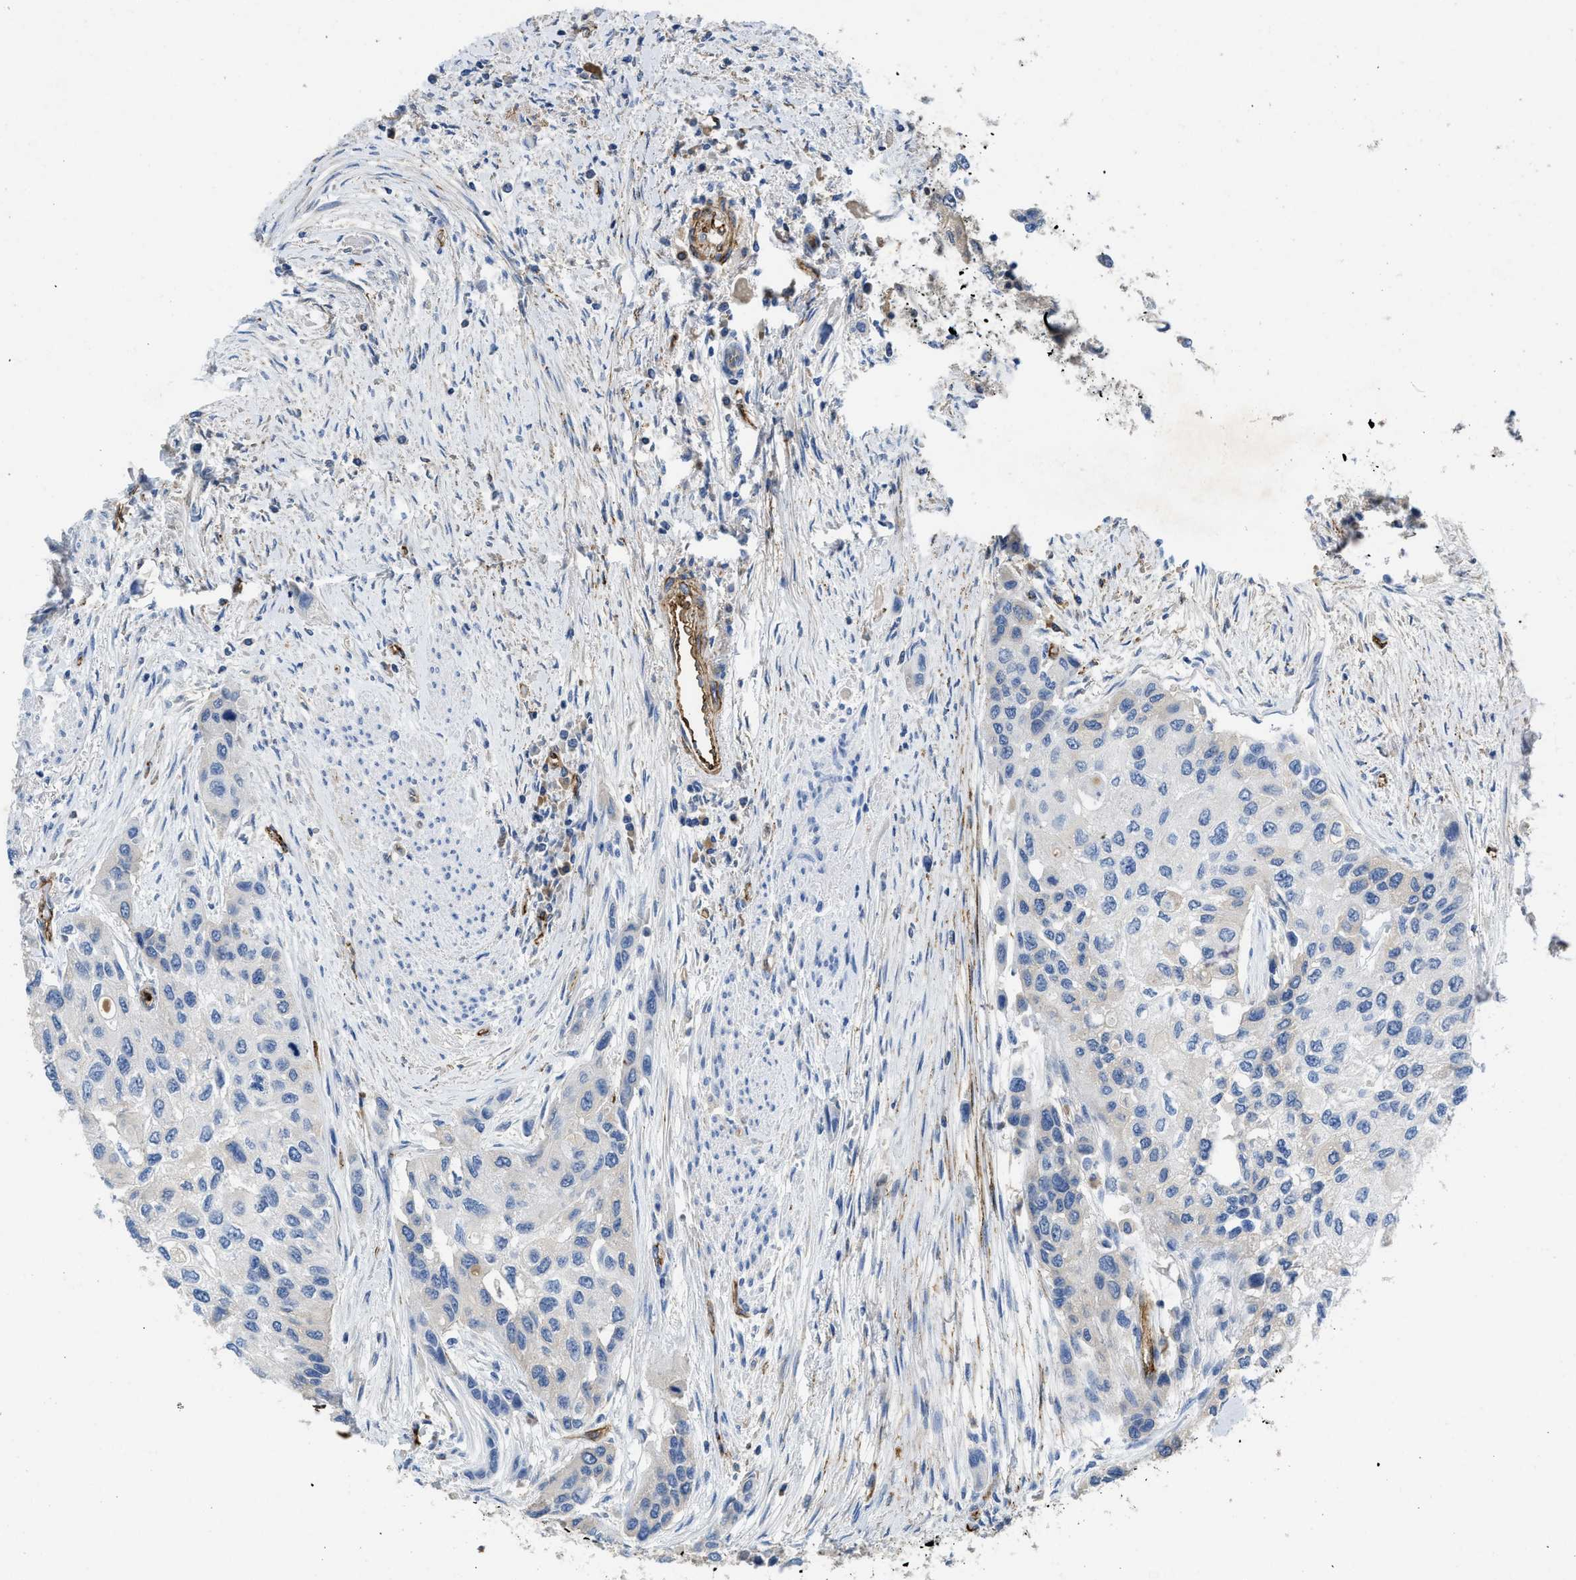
{"staining": {"intensity": "negative", "quantity": "none", "location": "none"}, "tissue": "urothelial cancer", "cell_type": "Tumor cells", "image_type": "cancer", "snomed": [{"axis": "morphology", "description": "Urothelial carcinoma, High grade"}, {"axis": "topography", "description": "Urinary bladder"}], "caption": "Tumor cells show no significant expression in urothelial carcinoma (high-grade).", "gene": "SPEG", "patient": {"sex": "female", "age": 56}}